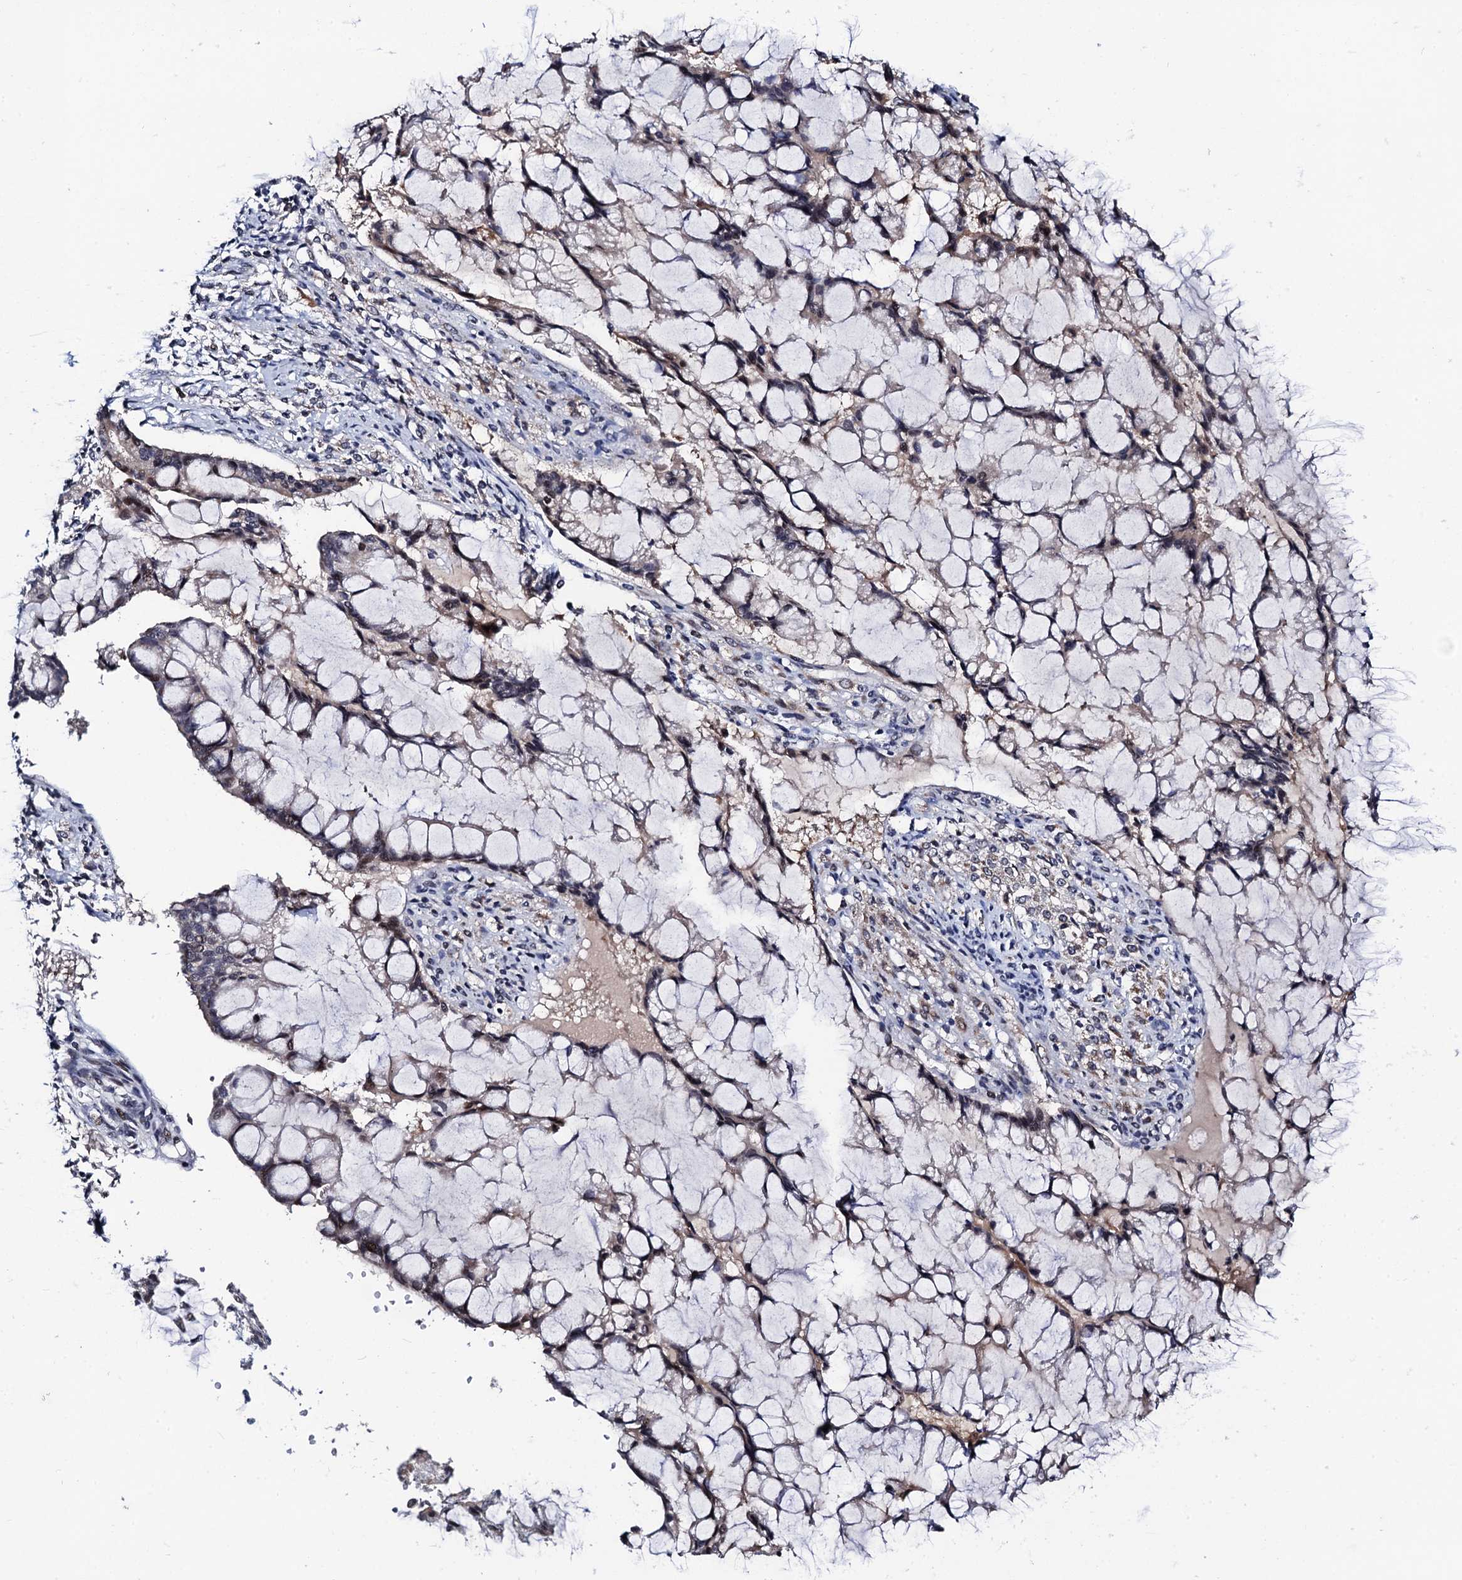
{"staining": {"intensity": "weak", "quantity": "25%-75%", "location": "nuclear"}, "tissue": "ovarian cancer", "cell_type": "Tumor cells", "image_type": "cancer", "snomed": [{"axis": "morphology", "description": "Cystadenocarcinoma, mucinous, NOS"}, {"axis": "topography", "description": "Ovary"}], "caption": "Protein staining of ovarian cancer (mucinous cystadenocarcinoma) tissue reveals weak nuclear staining in approximately 25%-75% of tumor cells.", "gene": "FAM222A", "patient": {"sex": "female", "age": 73}}